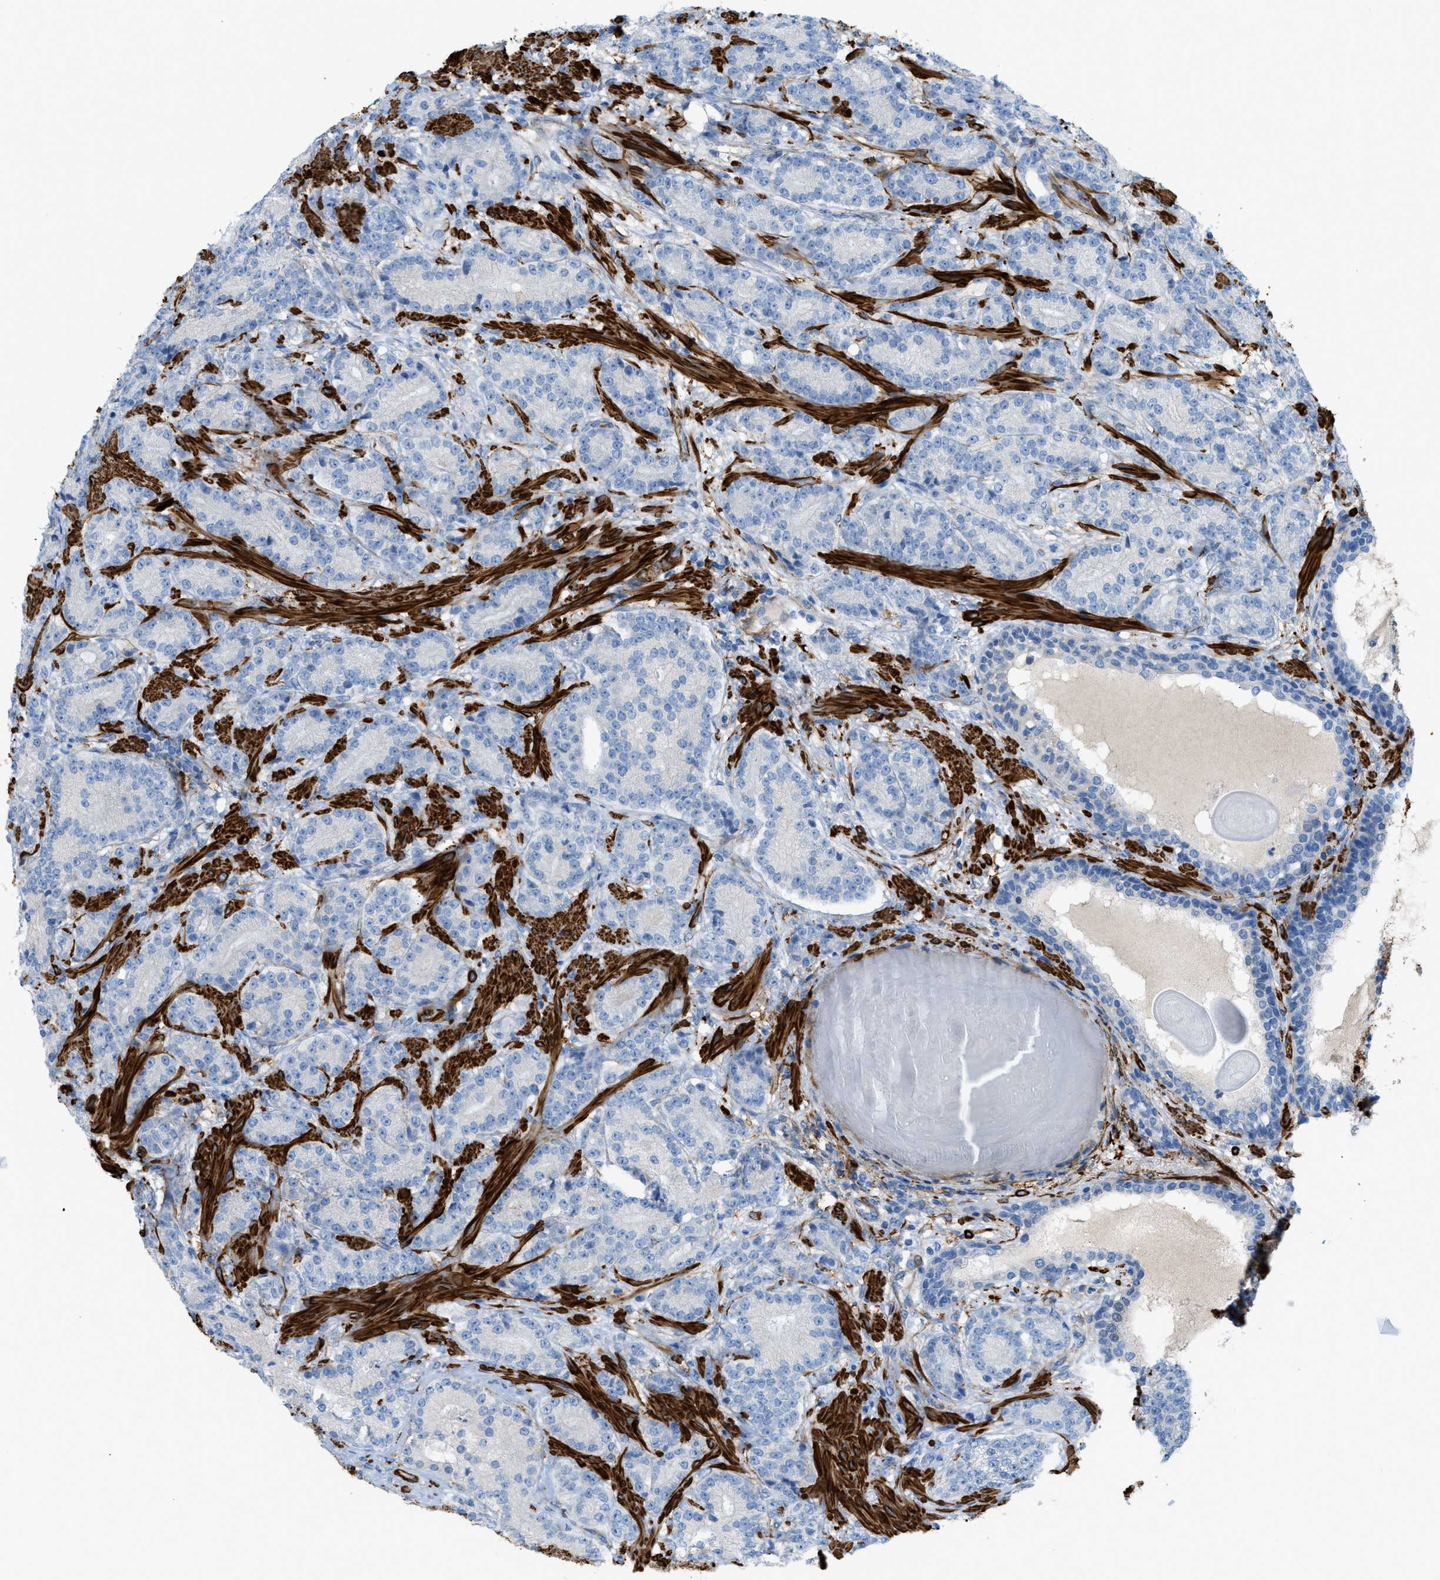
{"staining": {"intensity": "negative", "quantity": "none", "location": "none"}, "tissue": "prostate cancer", "cell_type": "Tumor cells", "image_type": "cancer", "snomed": [{"axis": "morphology", "description": "Adenocarcinoma, High grade"}, {"axis": "topography", "description": "Prostate"}], "caption": "Tumor cells show no significant staining in prostate cancer. Brightfield microscopy of immunohistochemistry (IHC) stained with DAB (3,3'-diaminobenzidine) (brown) and hematoxylin (blue), captured at high magnification.", "gene": "MYH11", "patient": {"sex": "male", "age": 61}}